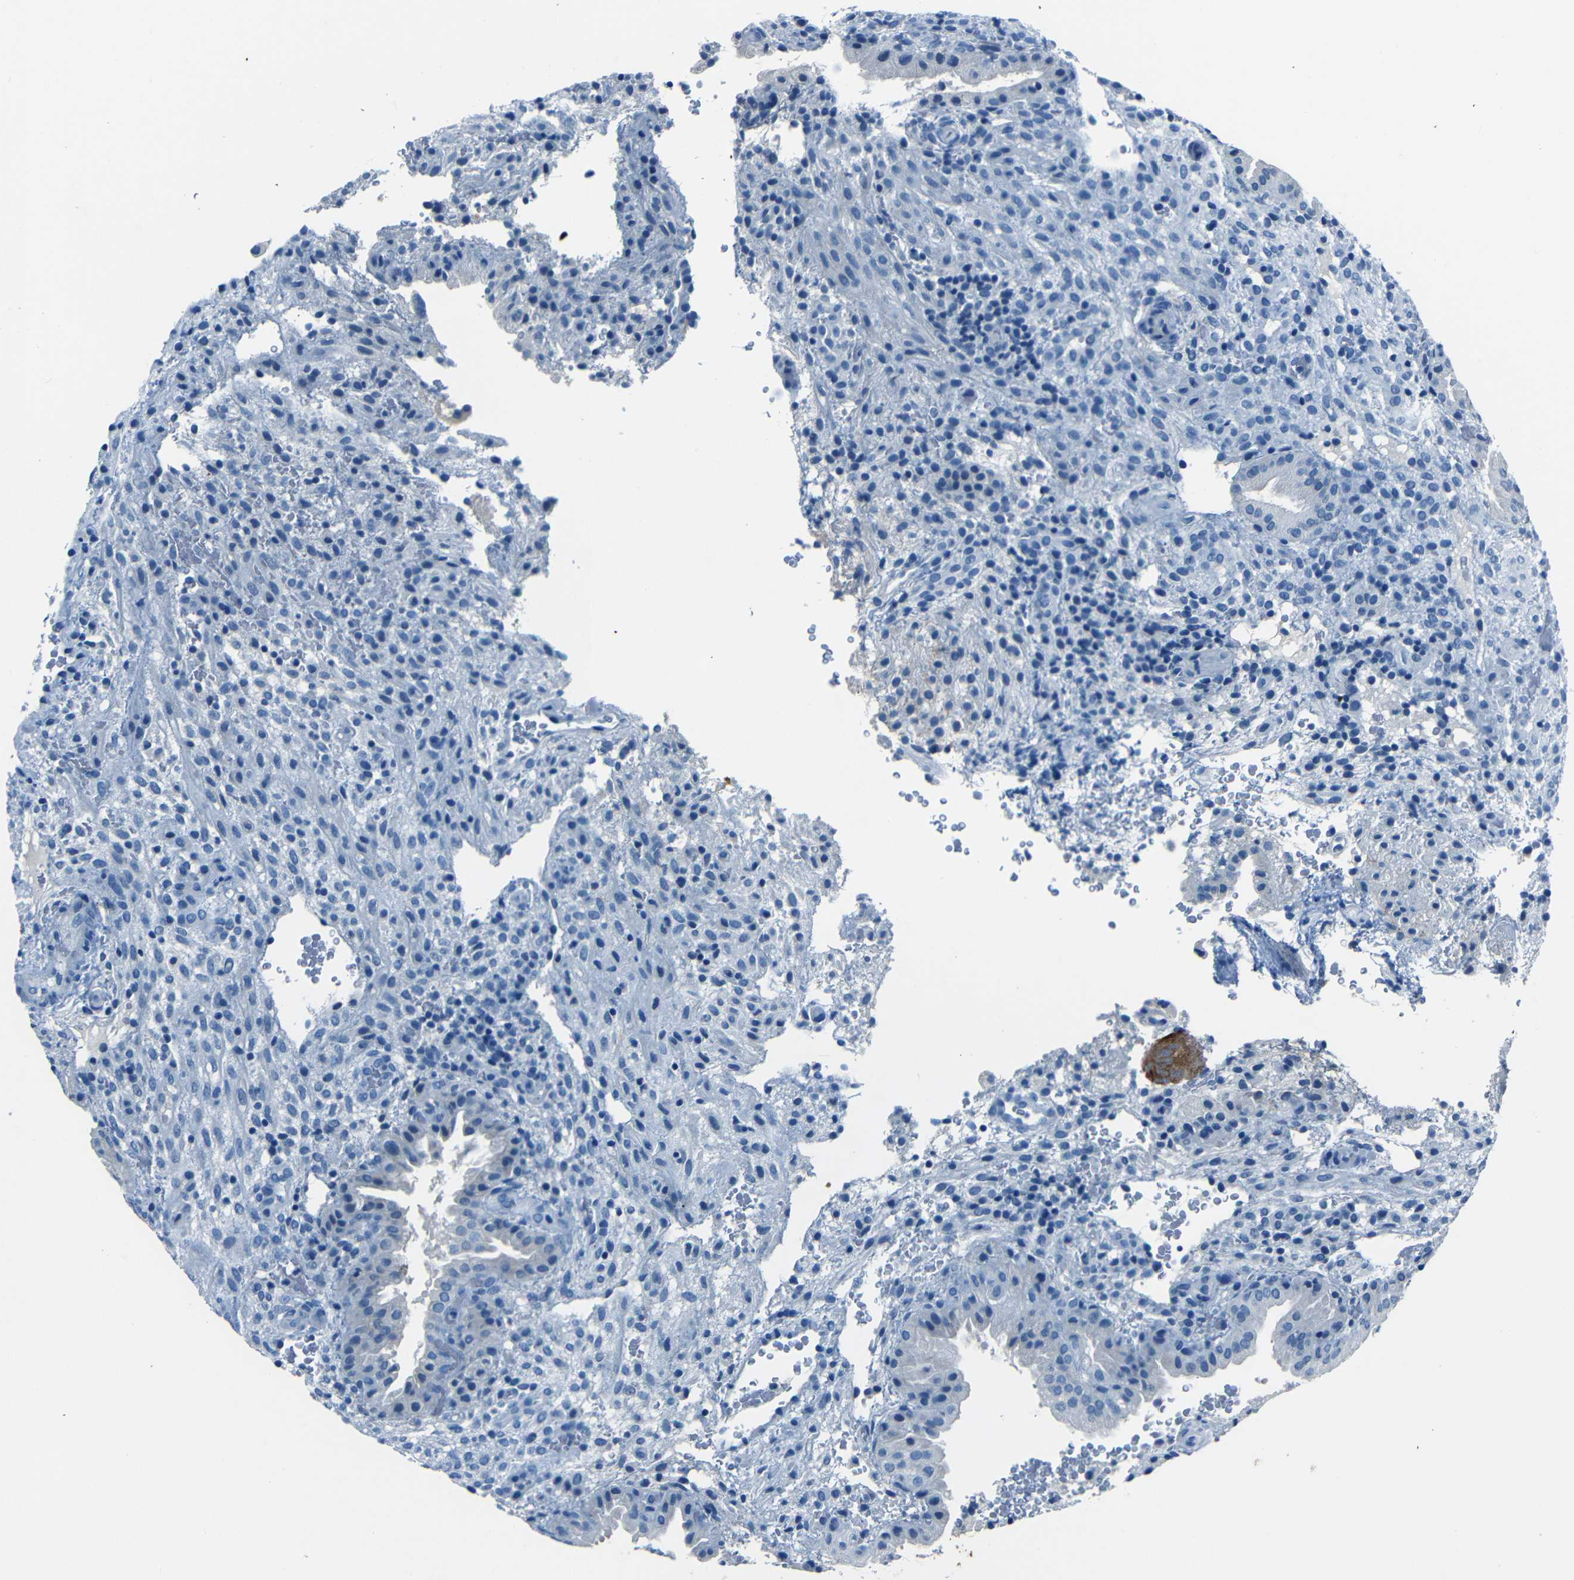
{"staining": {"intensity": "negative", "quantity": "none", "location": "none"}, "tissue": "placenta", "cell_type": "Decidual cells", "image_type": "normal", "snomed": [{"axis": "morphology", "description": "Normal tissue, NOS"}, {"axis": "topography", "description": "Placenta"}], "caption": "The immunohistochemistry image has no significant expression in decidual cells of placenta.", "gene": "FBN2", "patient": {"sex": "female", "age": 19}}